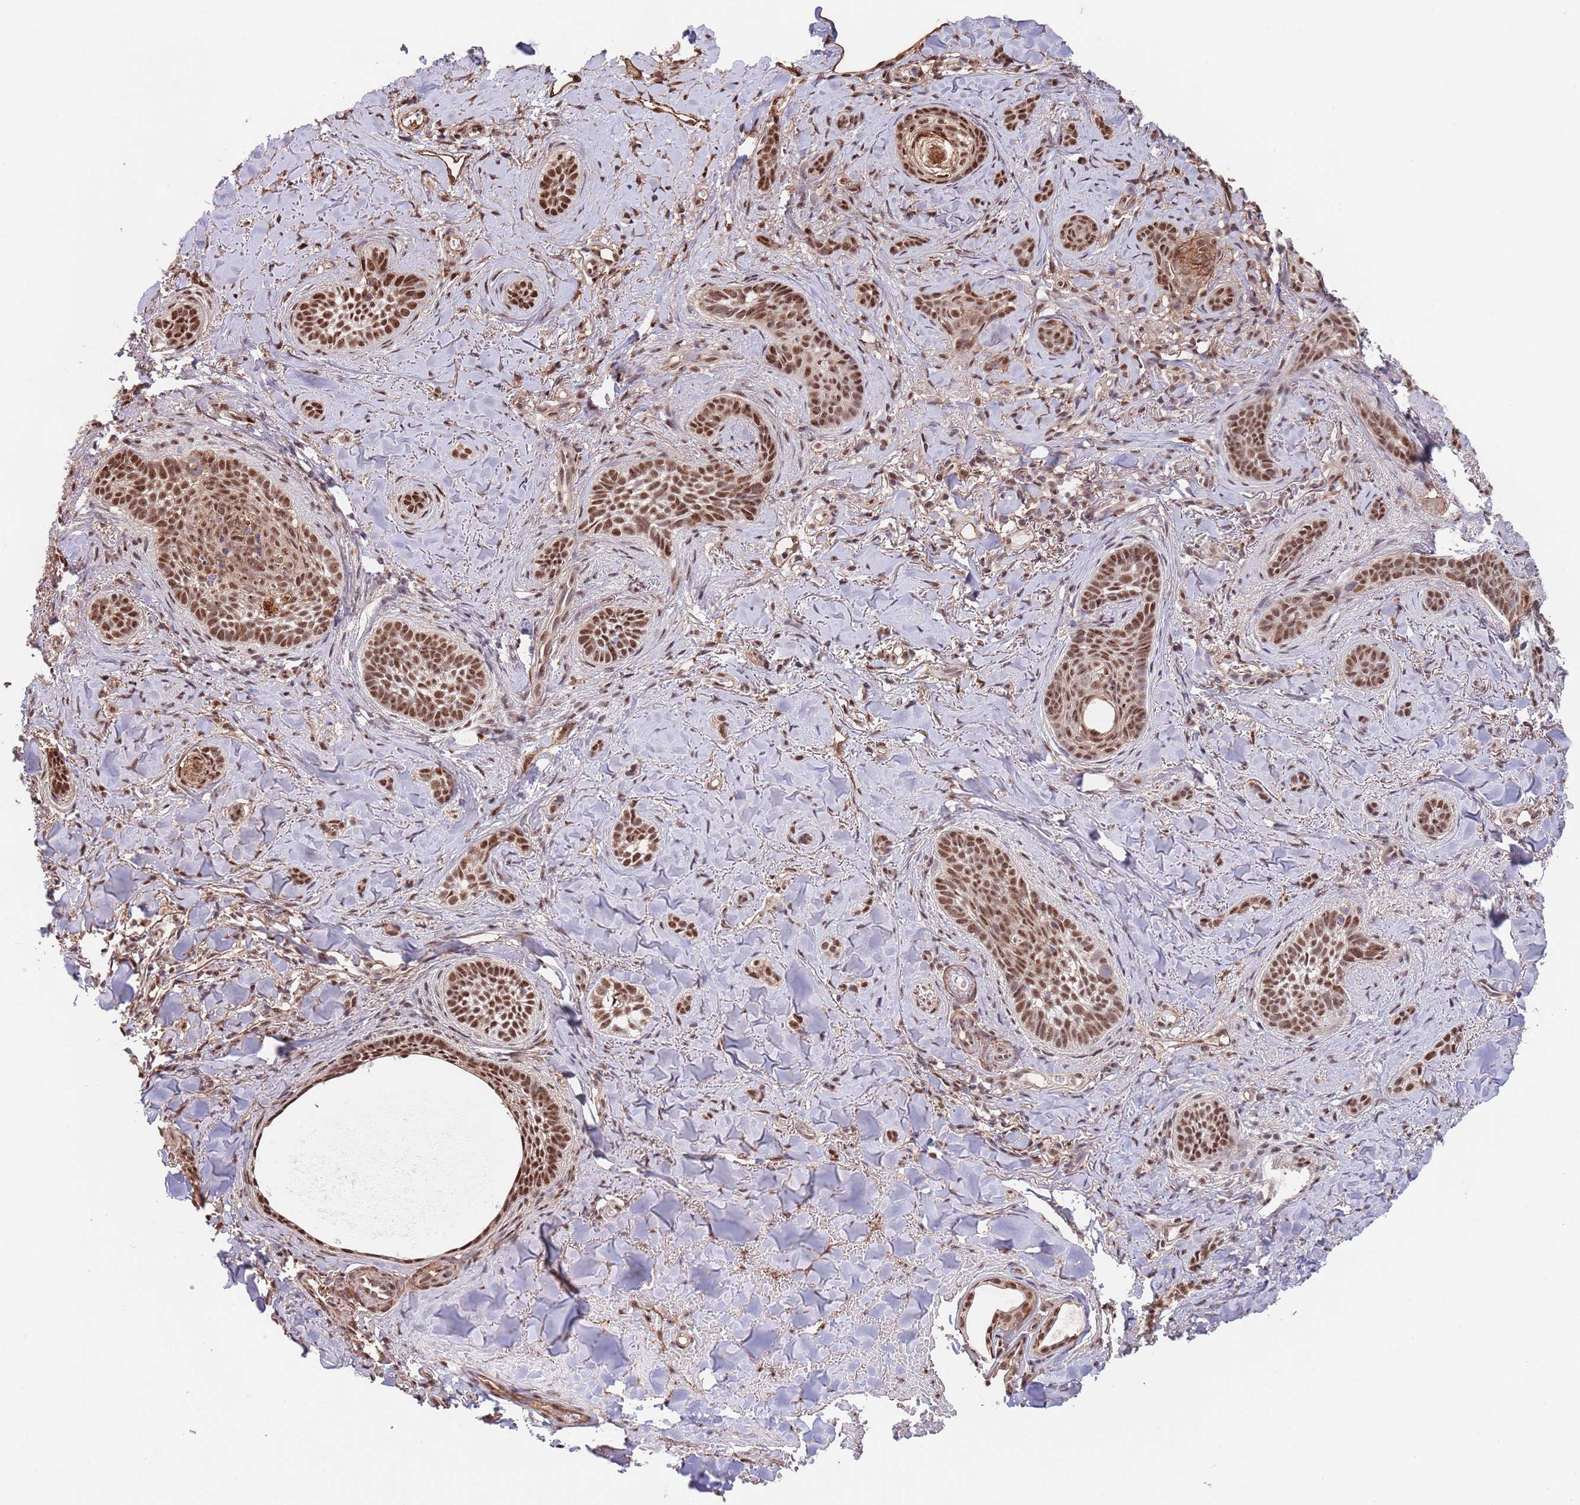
{"staining": {"intensity": "strong", "quantity": ">75%", "location": "nuclear"}, "tissue": "skin cancer", "cell_type": "Tumor cells", "image_type": "cancer", "snomed": [{"axis": "morphology", "description": "Basal cell carcinoma"}, {"axis": "topography", "description": "Skin"}], "caption": "The micrograph displays staining of skin basal cell carcinoma, revealing strong nuclear protein expression (brown color) within tumor cells.", "gene": "BPNT1", "patient": {"sex": "female", "age": 55}}